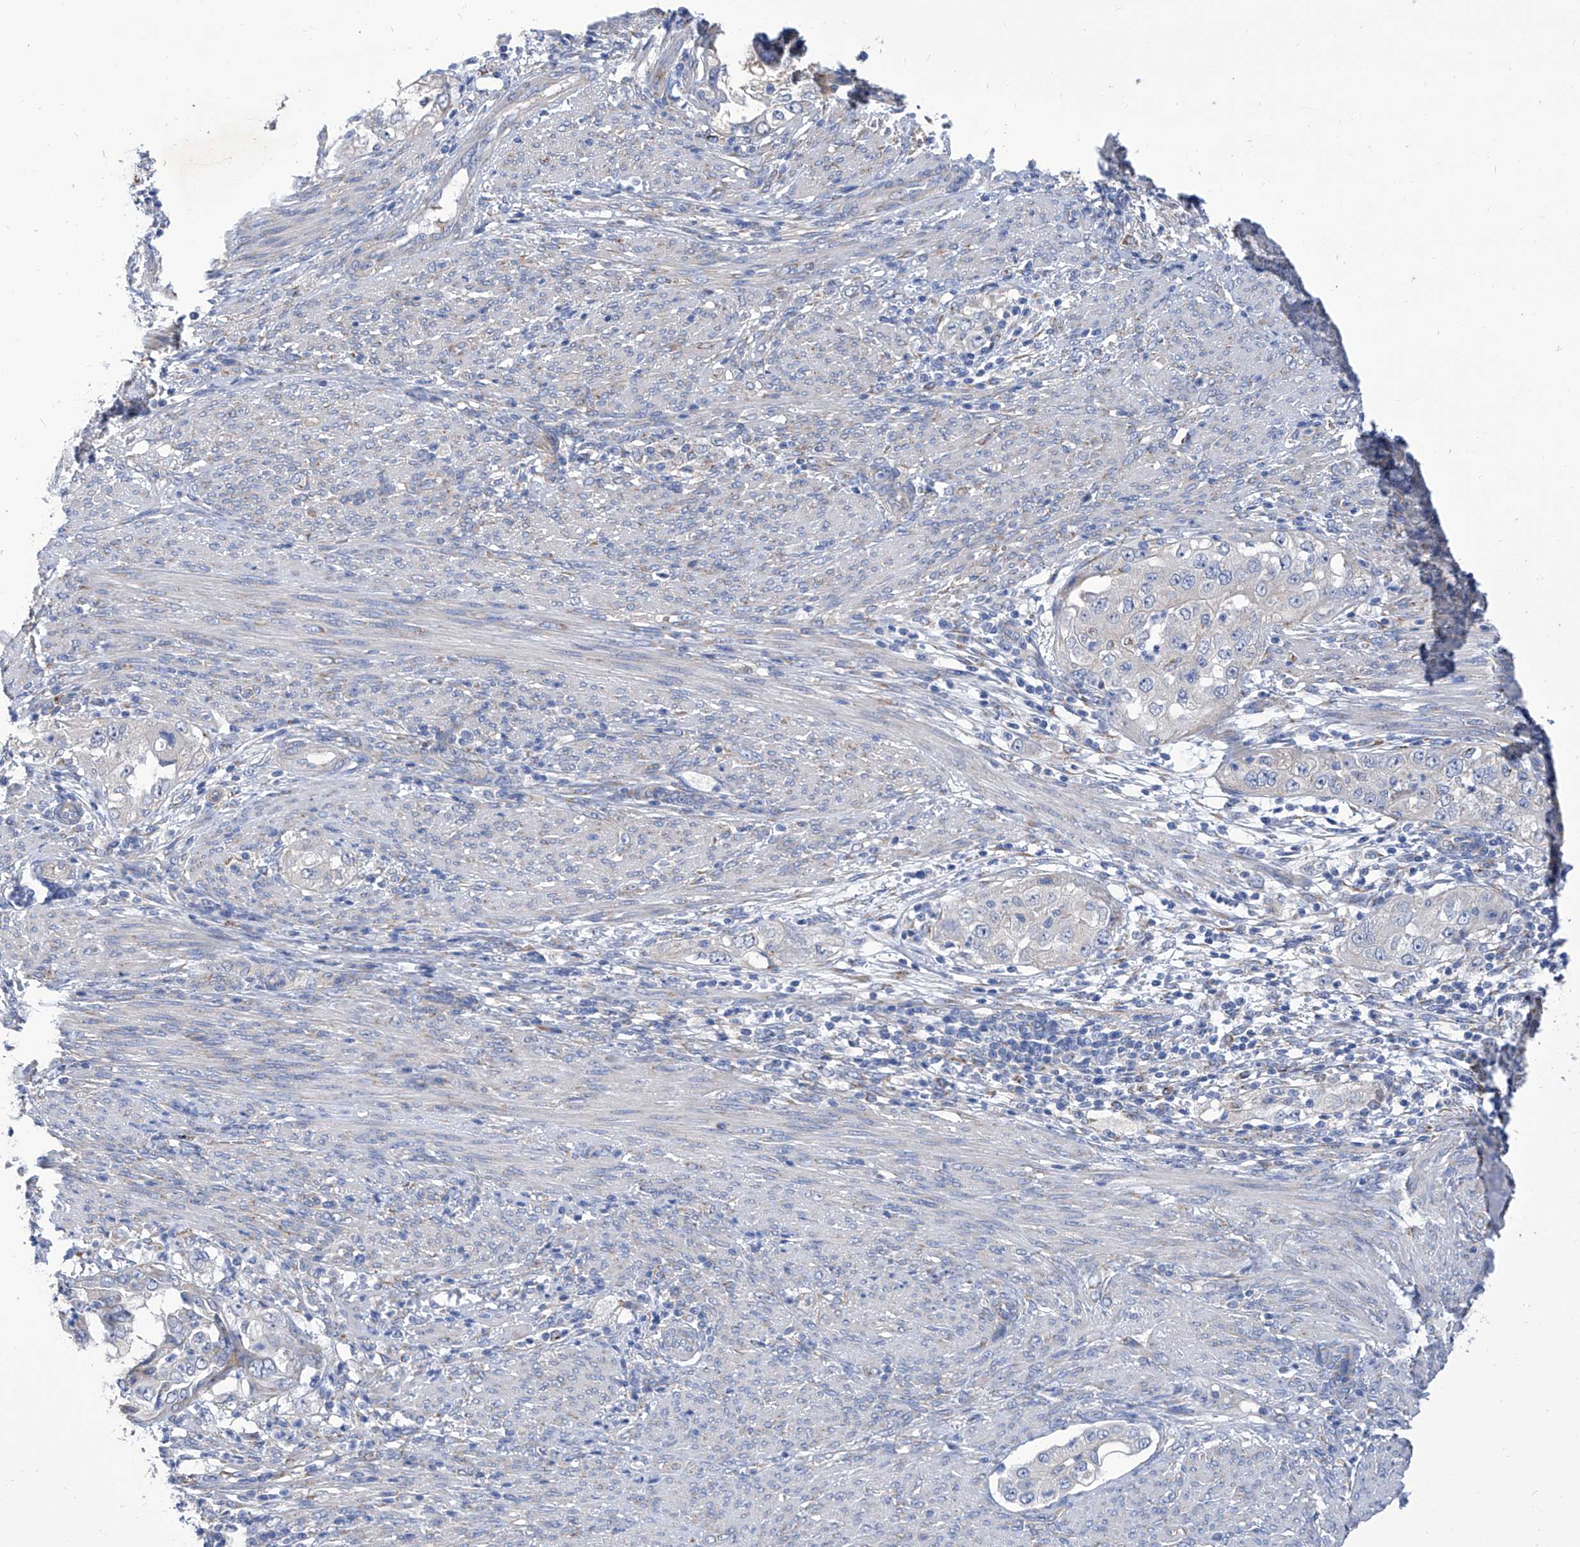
{"staining": {"intensity": "negative", "quantity": "none", "location": "none"}, "tissue": "endometrial cancer", "cell_type": "Tumor cells", "image_type": "cancer", "snomed": [{"axis": "morphology", "description": "Adenocarcinoma, NOS"}, {"axis": "topography", "description": "Endometrium"}], "caption": "DAB immunohistochemical staining of human endometrial cancer shows no significant staining in tumor cells.", "gene": "TJAP1", "patient": {"sex": "female", "age": 85}}